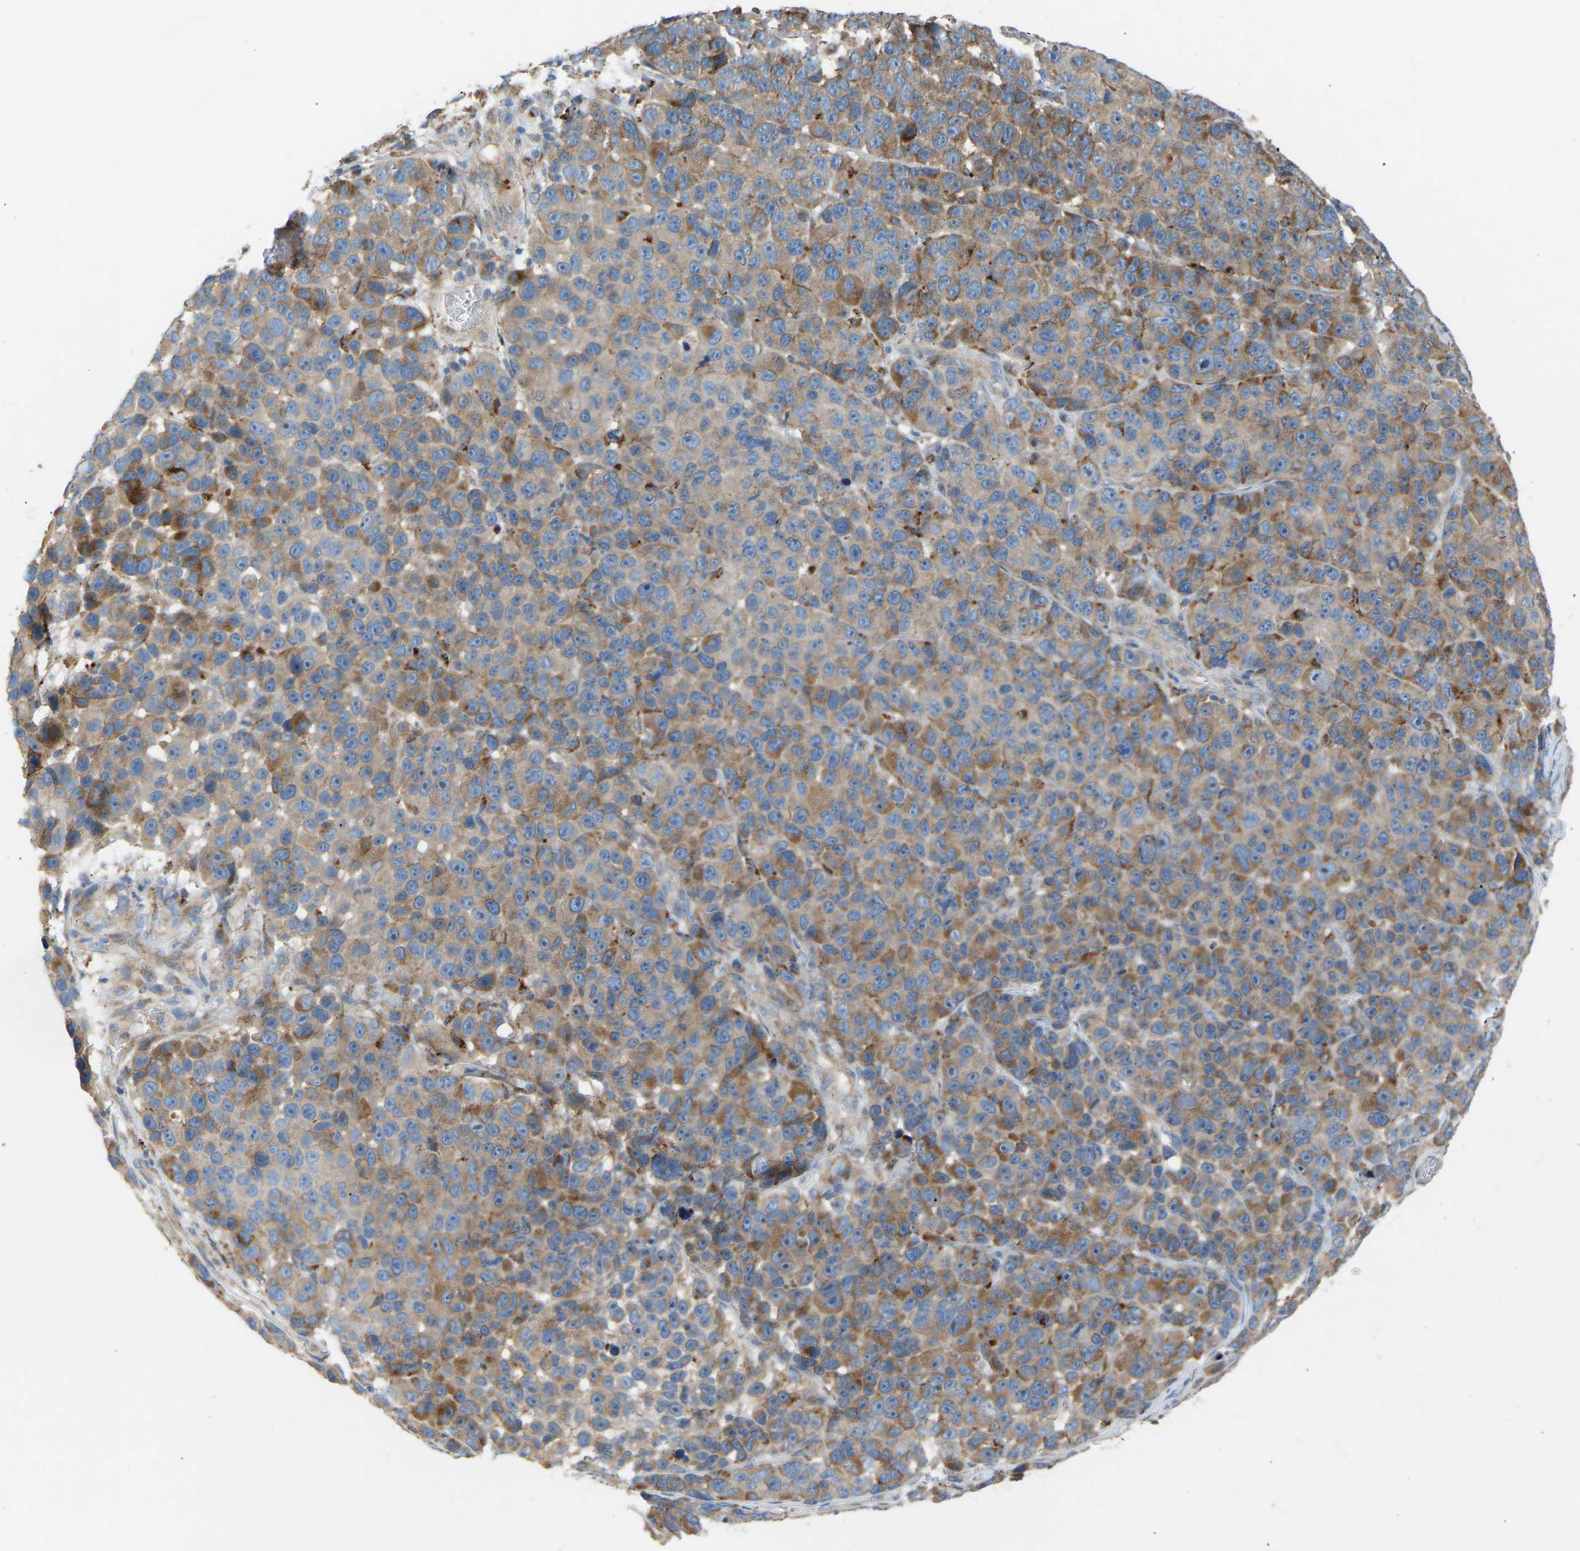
{"staining": {"intensity": "weak", "quantity": "25%-75%", "location": "cytoplasmic/membranous"}, "tissue": "melanoma", "cell_type": "Tumor cells", "image_type": "cancer", "snomed": [{"axis": "morphology", "description": "Malignant melanoma, NOS"}, {"axis": "topography", "description": "Skin"}], "caption": "This is a histology image of IHC staining of malignant melanoma, which shows weak positivity in the cytoplasmic/membranous of tumor cells.", "gene": "RGP1", "patient": {"sex": "male", "age": 53}}